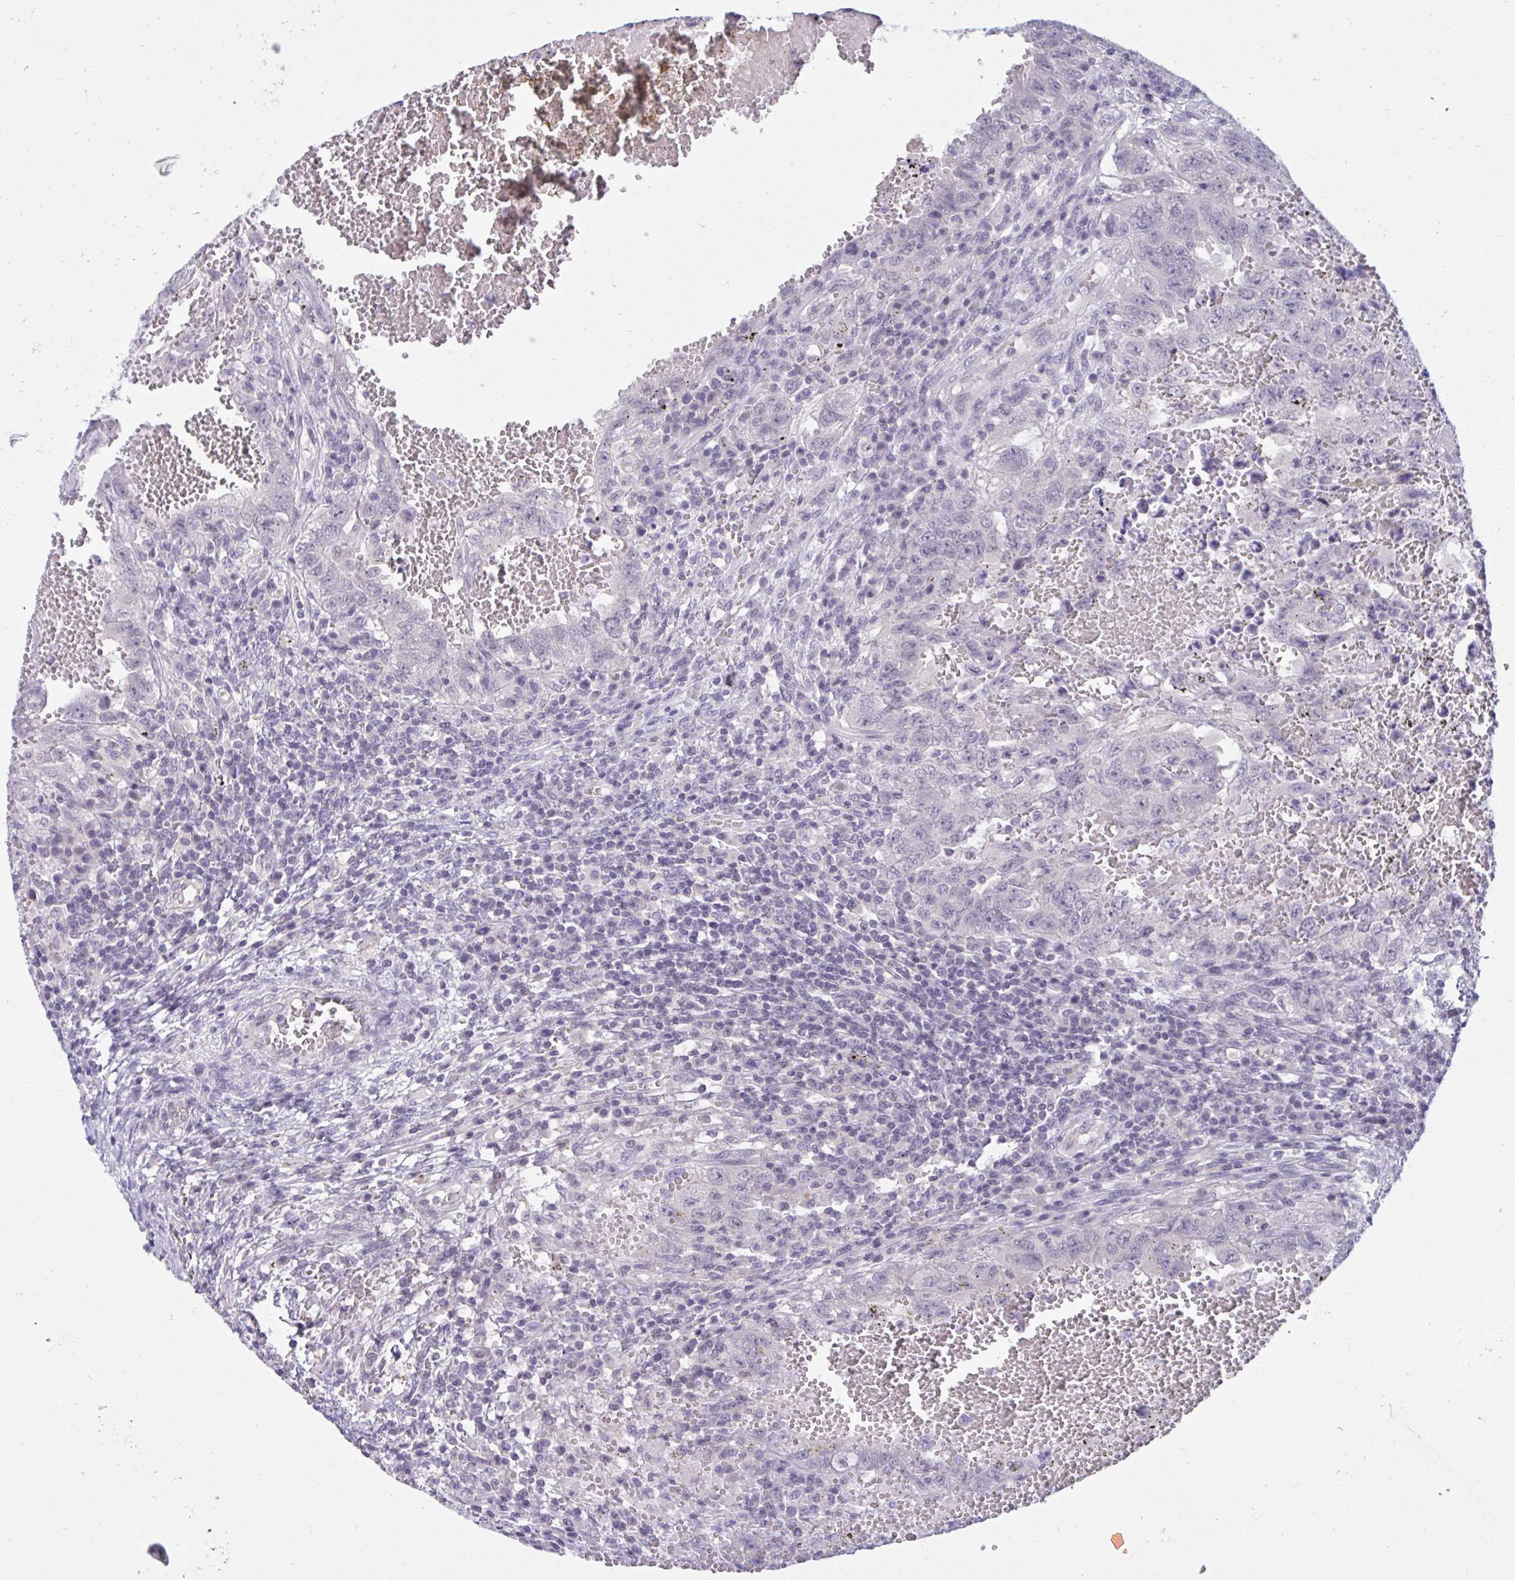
{"staining": {"intensity": "negative", "quantity": "none", "location": "none"}, "tissue": "testis cancer", "cell_type": "Tumor cells", "image_type": "cancer", "snomed": [{"axis": "morphology", "description": "Carcinoma, Embryonal, NOS"}, {"axis": "topography", "description": "Testis"}], "caption": "Protein analysis of embryonal carcinoma (testis) reveals no significant staining in tumor cells.", "gene": "ARPP19", "patient": {"sex": "male", "age": 26}}